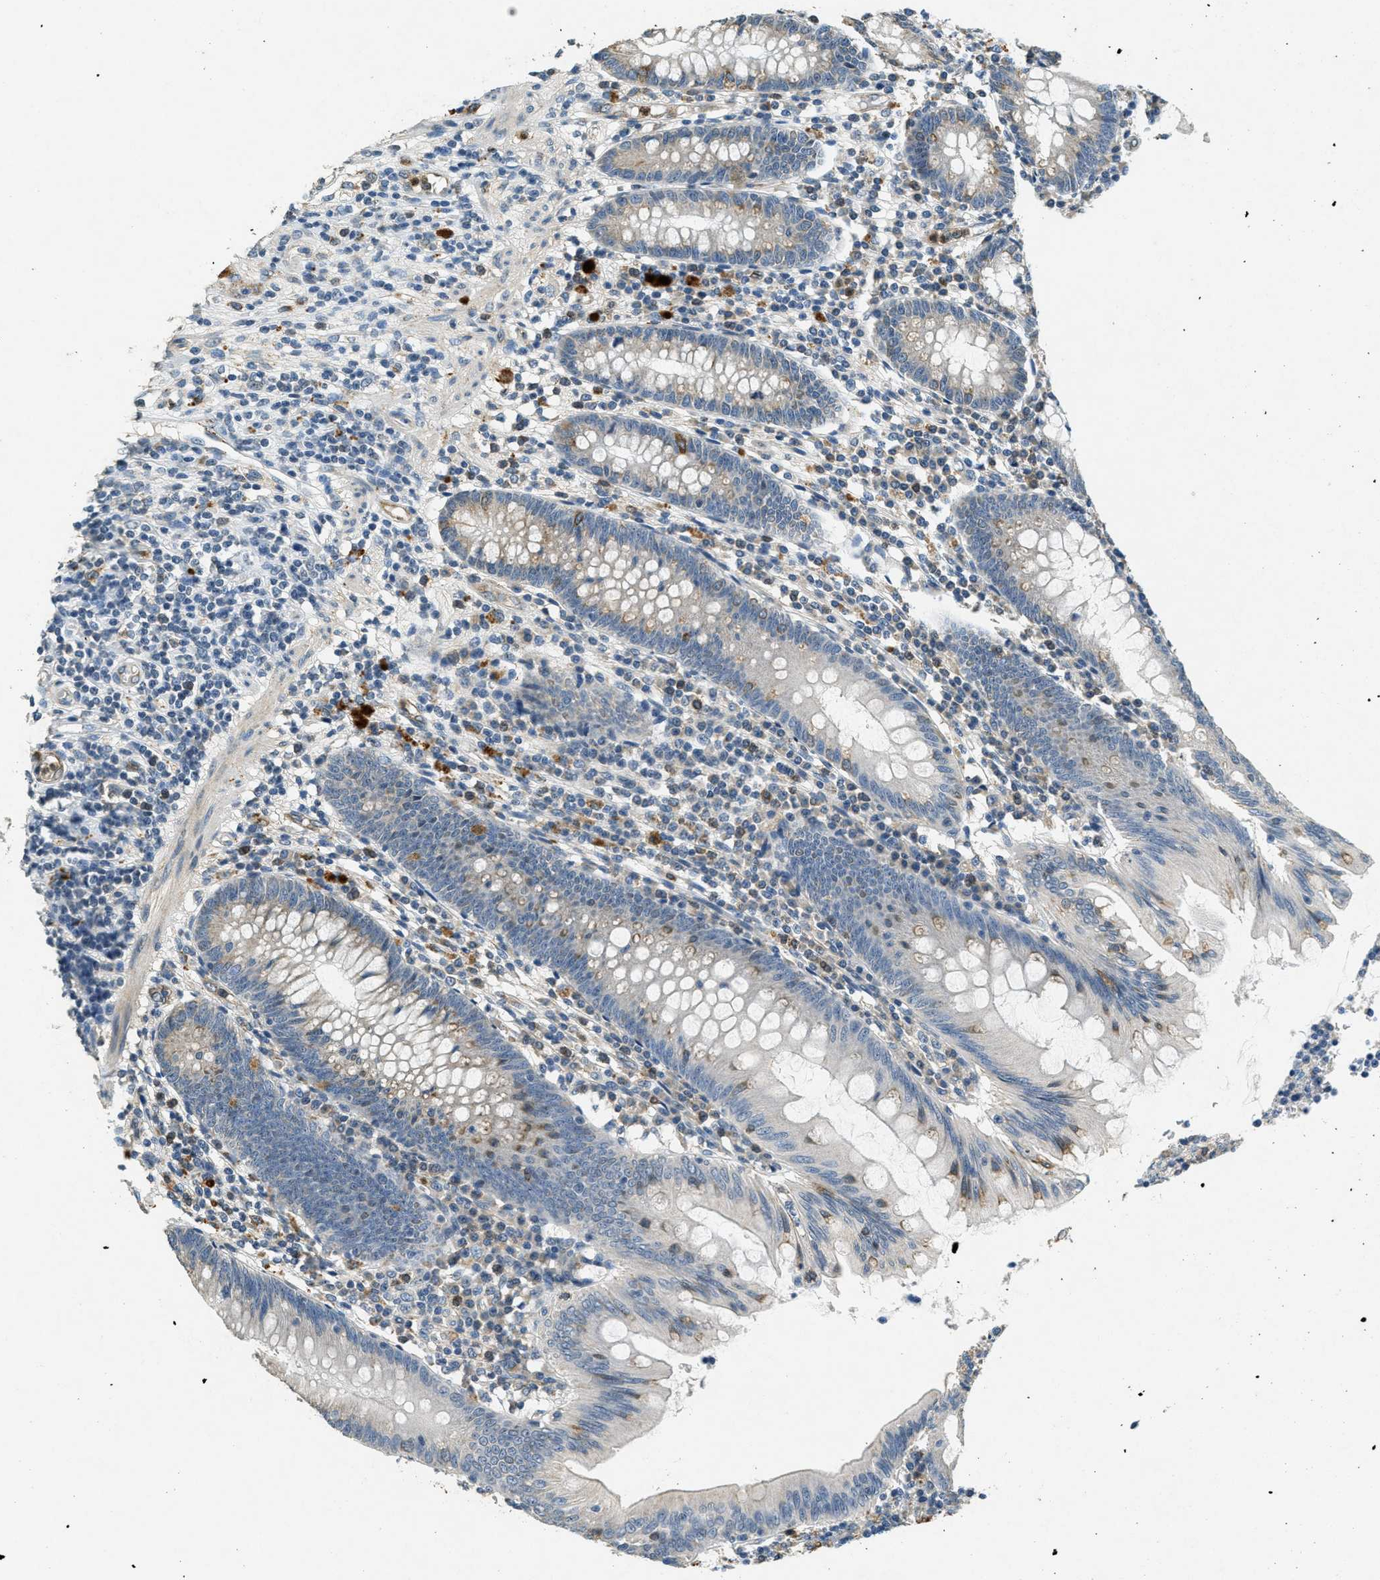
{"staining": {"intensity": "weak", "quantity": "<25%", "location": "cytoplasmic/membranous"}, "tissue": "appendix", "cell_type": "Glandular cells", "image_type": "normal", "snomed": [{"axis": "morphology", "description": "Normal tissue, NOS"}, {"axis": "morphology", "description": "Inflammation, NOS"}, {"axis": "topography", "description": "Appendix"}], "caption": "Glandular cells show no significant protein positivity in benign appendix. (DAB (3,3'-diaminobenzidine) immunohistochemistry (IHC) with hematoxylin counter stain).", "gene": "RAB3D", "patient": {"sex": "male", "age": 46}}